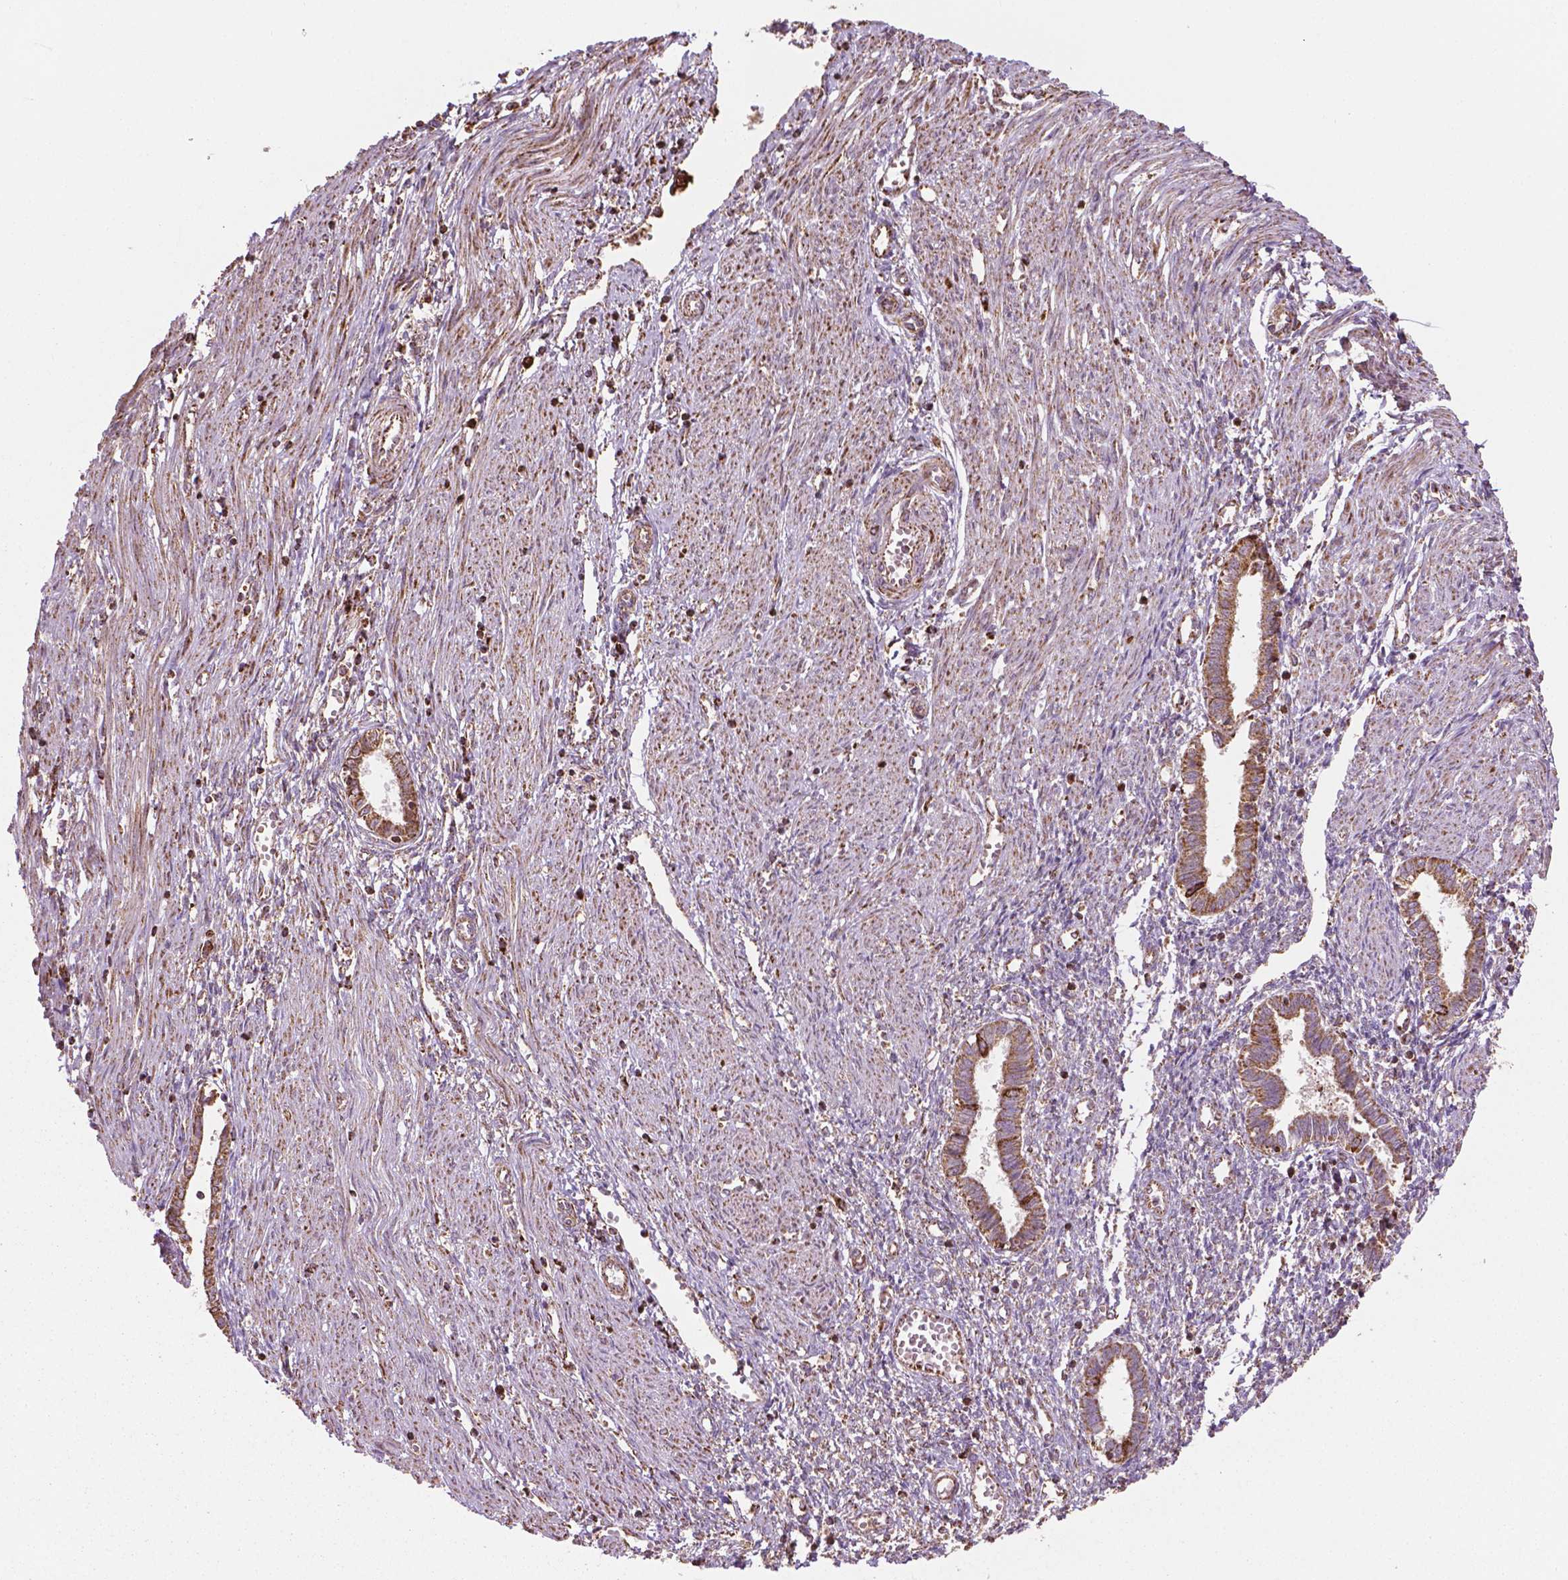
{"staining": {"intensity": "moderate", "quantity": "<25%", "location": "cytoplasmic/membranous"}, "tissue": "endometrial cancer", "cell_type": "Tumor cells", "image_type": "cancer", "snomed": [{"axis": "morphology", "description": "Adenocarcinoma, NOS"}, {"axis": "topography", "description": "Endometrium"}], "caption": "Immunohistochemistry of human adenocarcinoma (endometrial) demonstrates low levels of moderate cytoplasmic/membranous expression in approximately <25% of tumor cells.", "gene": "HS3ST3A1", "patient": {"sex": "female", "age": 43}}